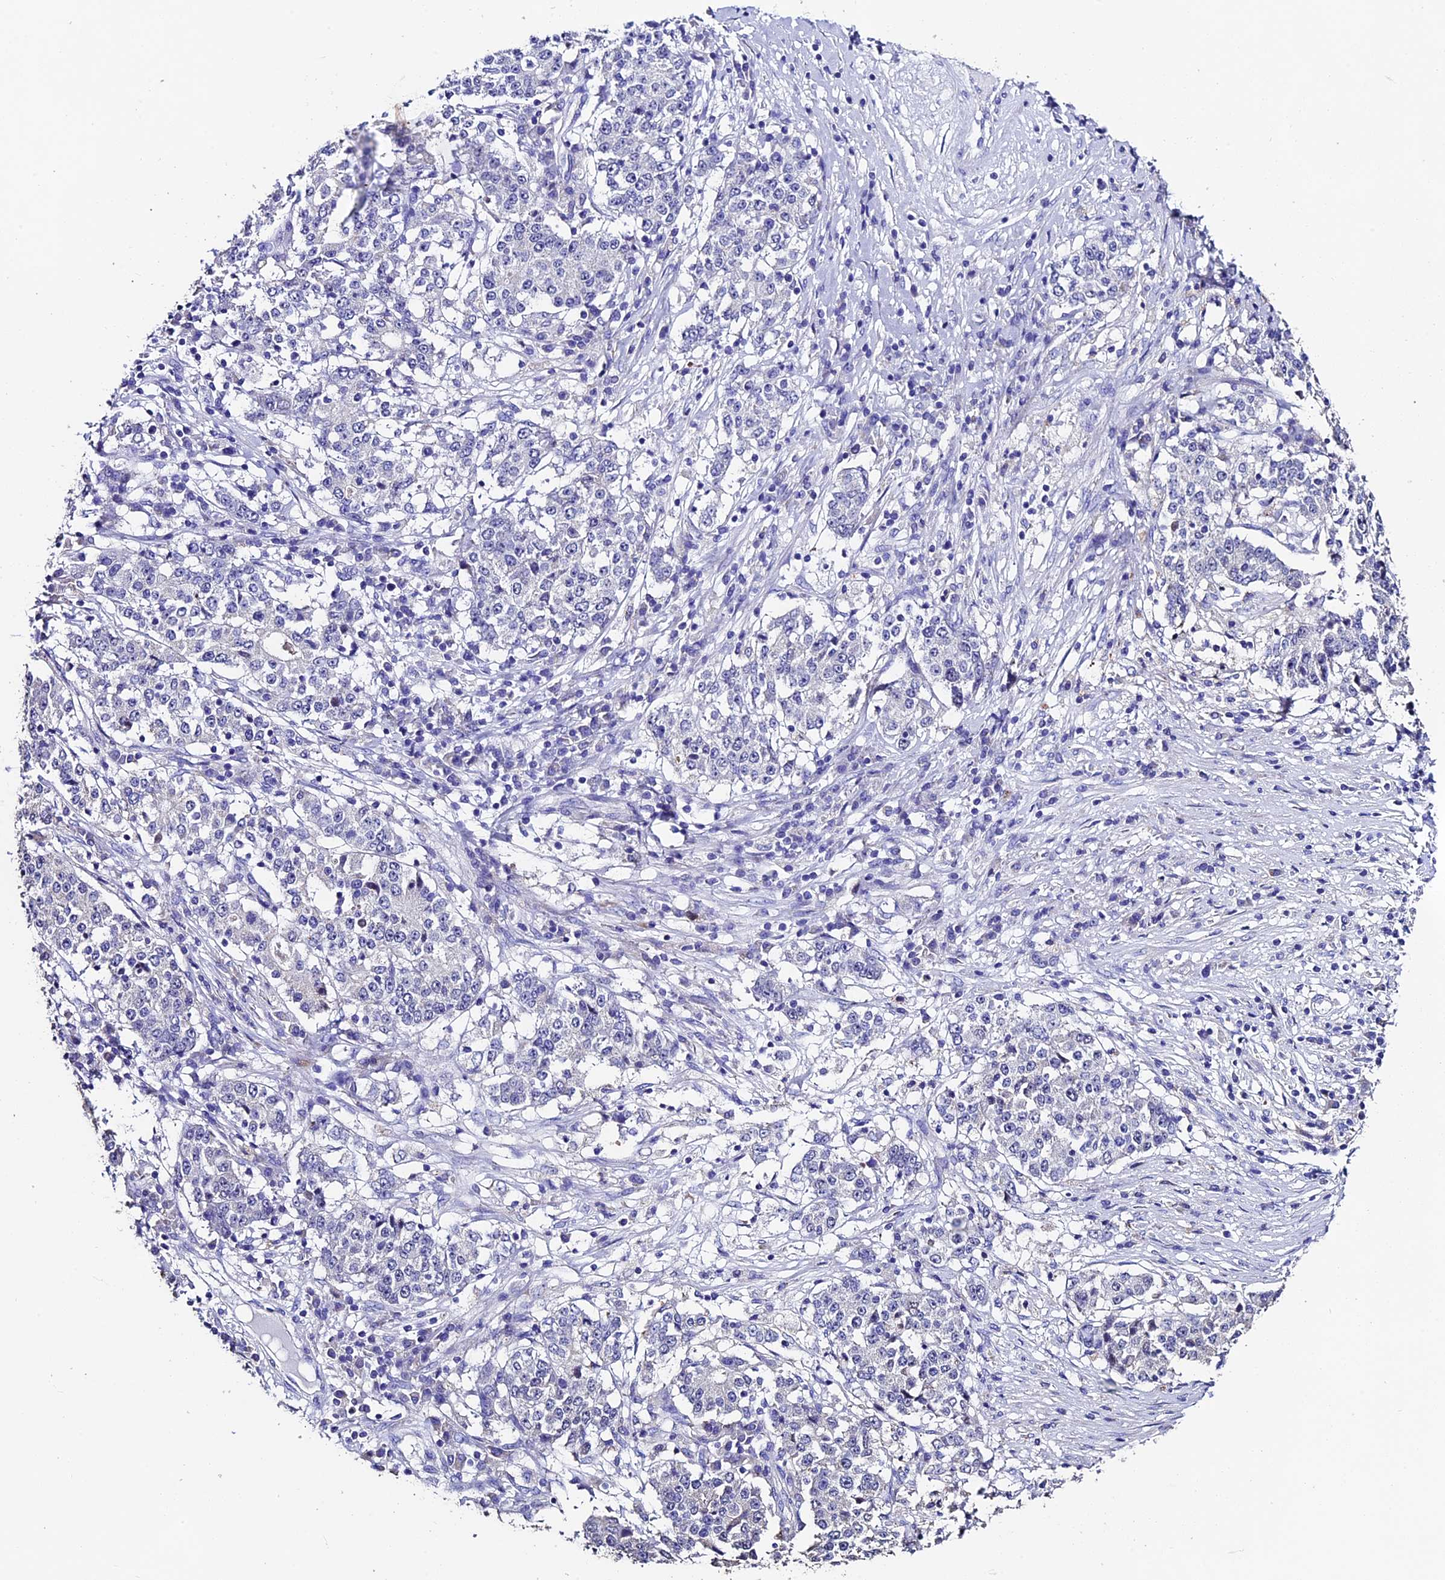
{"staining": {"intensity": "negative", "quantity": "none", "location": "none"}, "tissue": "stomach cancer", "cell_type": "Tumor cells", "image_type": "cancer", "snomed": [{"axis": "morphology", "description": "Adenocarcinoma, NOS"}, {"axis": "topography", "description": "Stomach"}], "caption": "Image shows no protein positivity in tumor cells of stomach cancer tissue.", "gene": "FBXW9", "patient": {"sex": "male", "age": 59}}